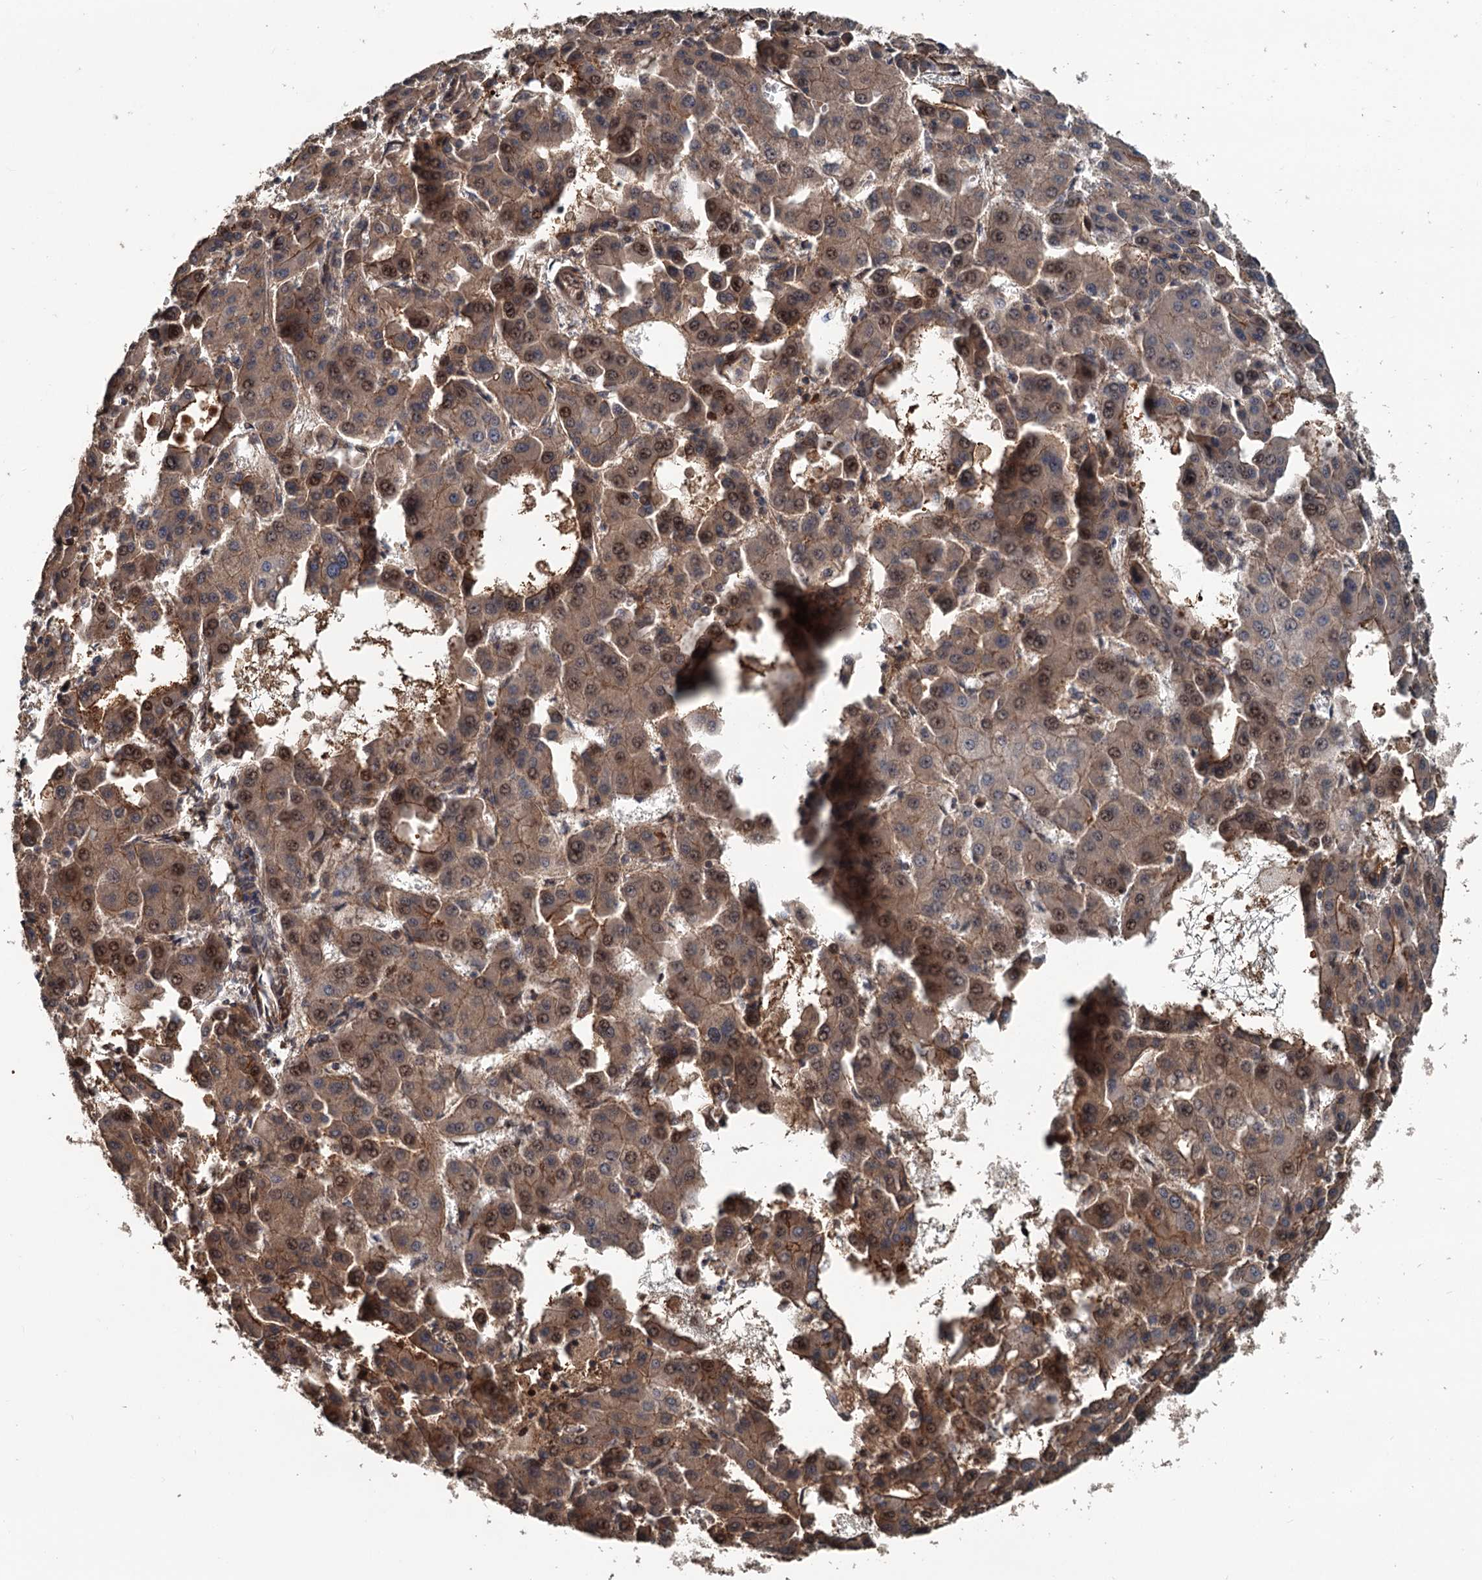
{"staining": {"intensity": "moderate", "quantity": ">75%", "location": "cytoplasmic/membranous,nuclear"}, "tissue": "liver cancer", "cell_type": "Tumor cells", "image_type": "cancer", "snomed": [{"axis": "morphology", "description": "Carcinoma, Hepatocellular, NOS"}, {"axis": "topography", "description": "Liver"}], "caption": "Immunohistochemistry histopathology image of human liver cancer (hepatocellular carcinoma) stained for a protein (brown), which reveals medium levels of moderate cytoplasmic/membranous and nuclear staining in about >75% of tumor cells.", "gene": "TEDC1", "patient": {"sex": "male", "age": 47}}